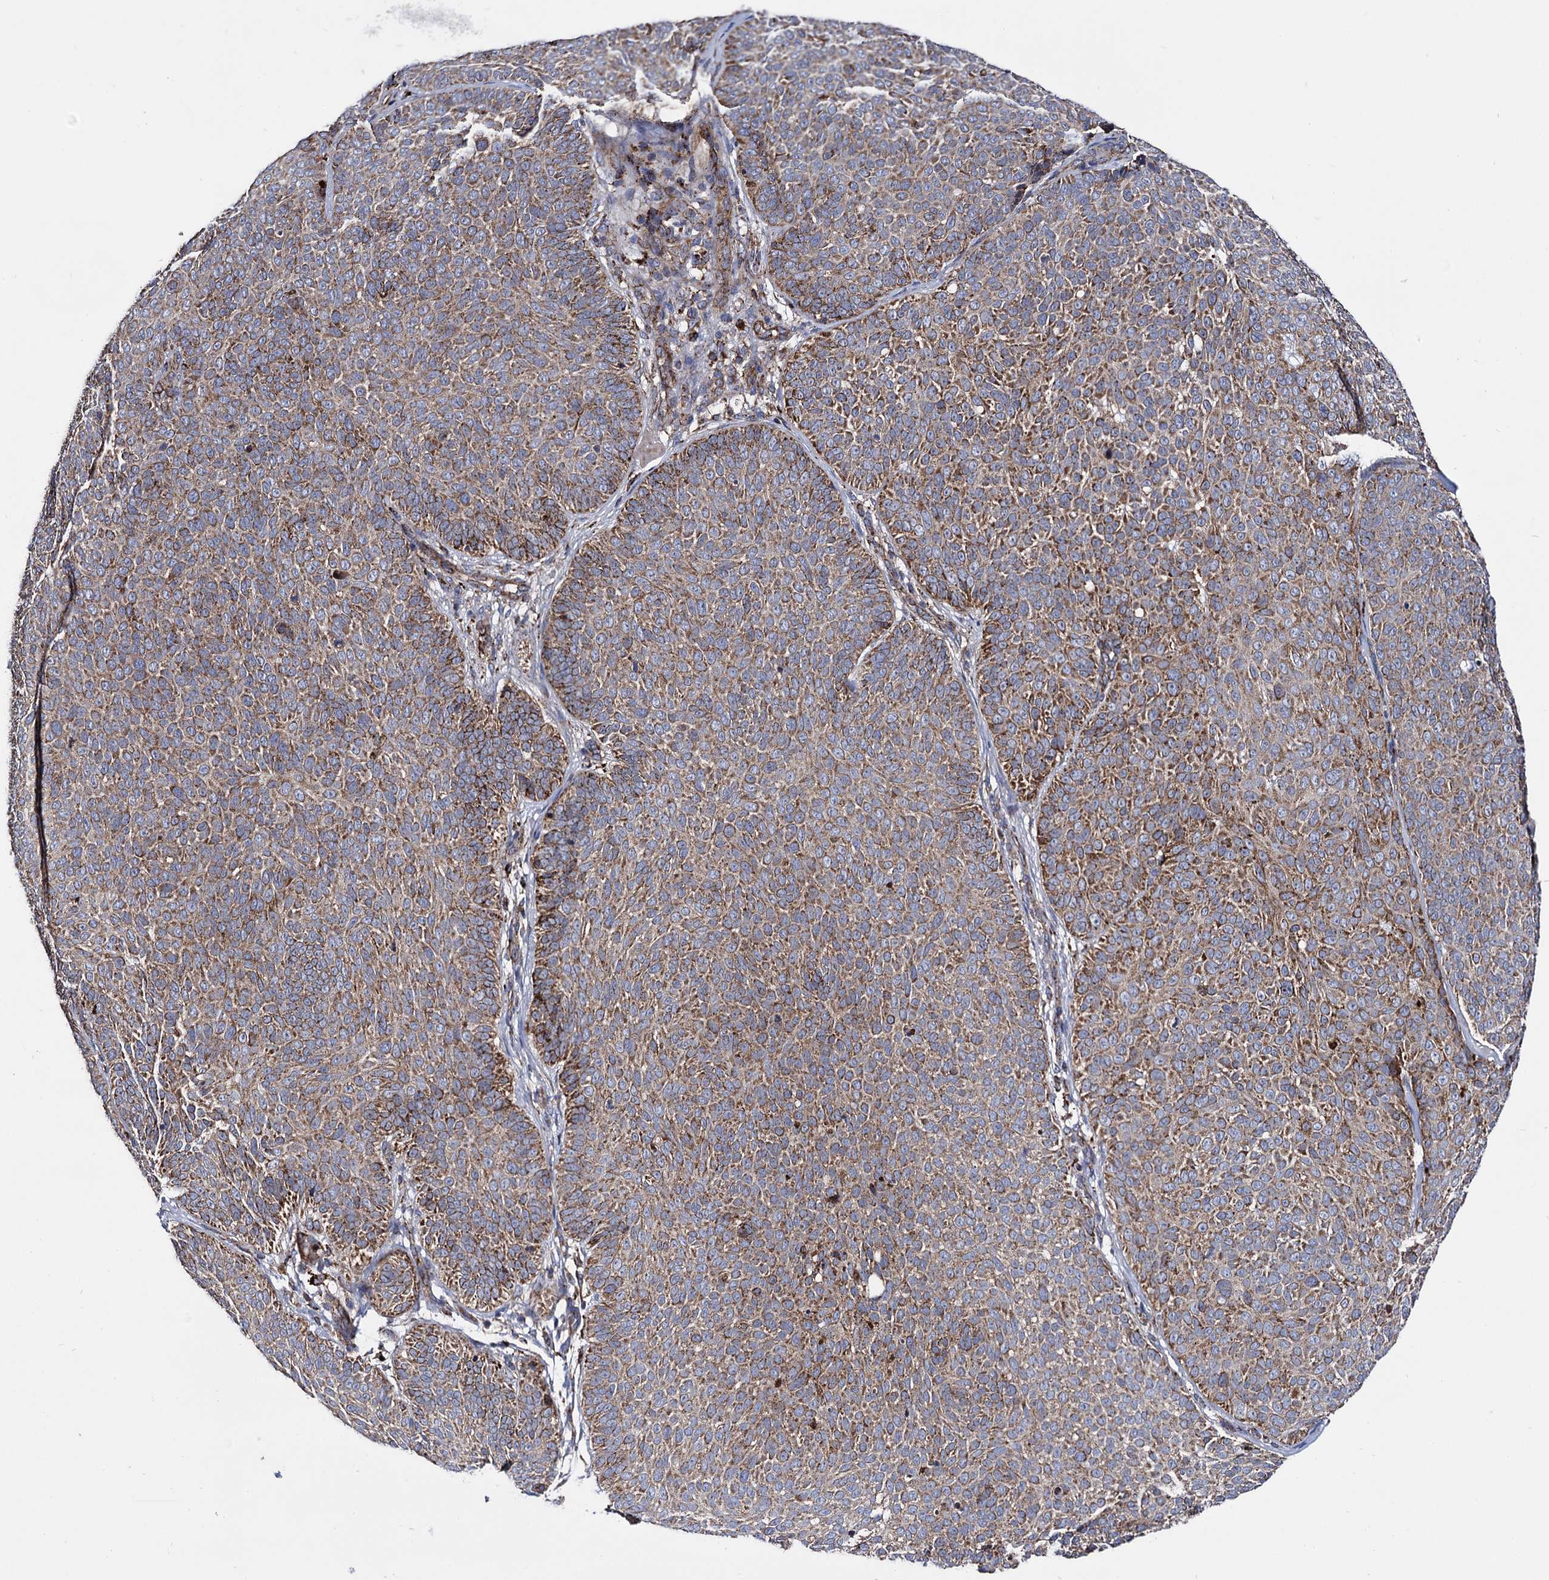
{"staining": {"intensity": "moderate", "quantity": ">75%", "location": "cytoplasmic/membranous"}, "tissue": "skin cancer", "cell_type": "Tumor cells", "image_type": "cancer", "snomed": [{"axis": "morphology", "description": "Basal cell carcinoma"}, {"axis": "topography", "description": "Skin"}], "caption": "Immunohistochemistry image of neoplastic tissue: skin basal cell carcinoma stained using immunohistochemistry reveals medium levels of moderate protein expression localized specifically in the cytoplasmic/membranous of tumor cells, appearing as a cytoplasmic/membranous brown color.", "gene": "IQCH", "patient": {"sex": "male", "age": 85}}